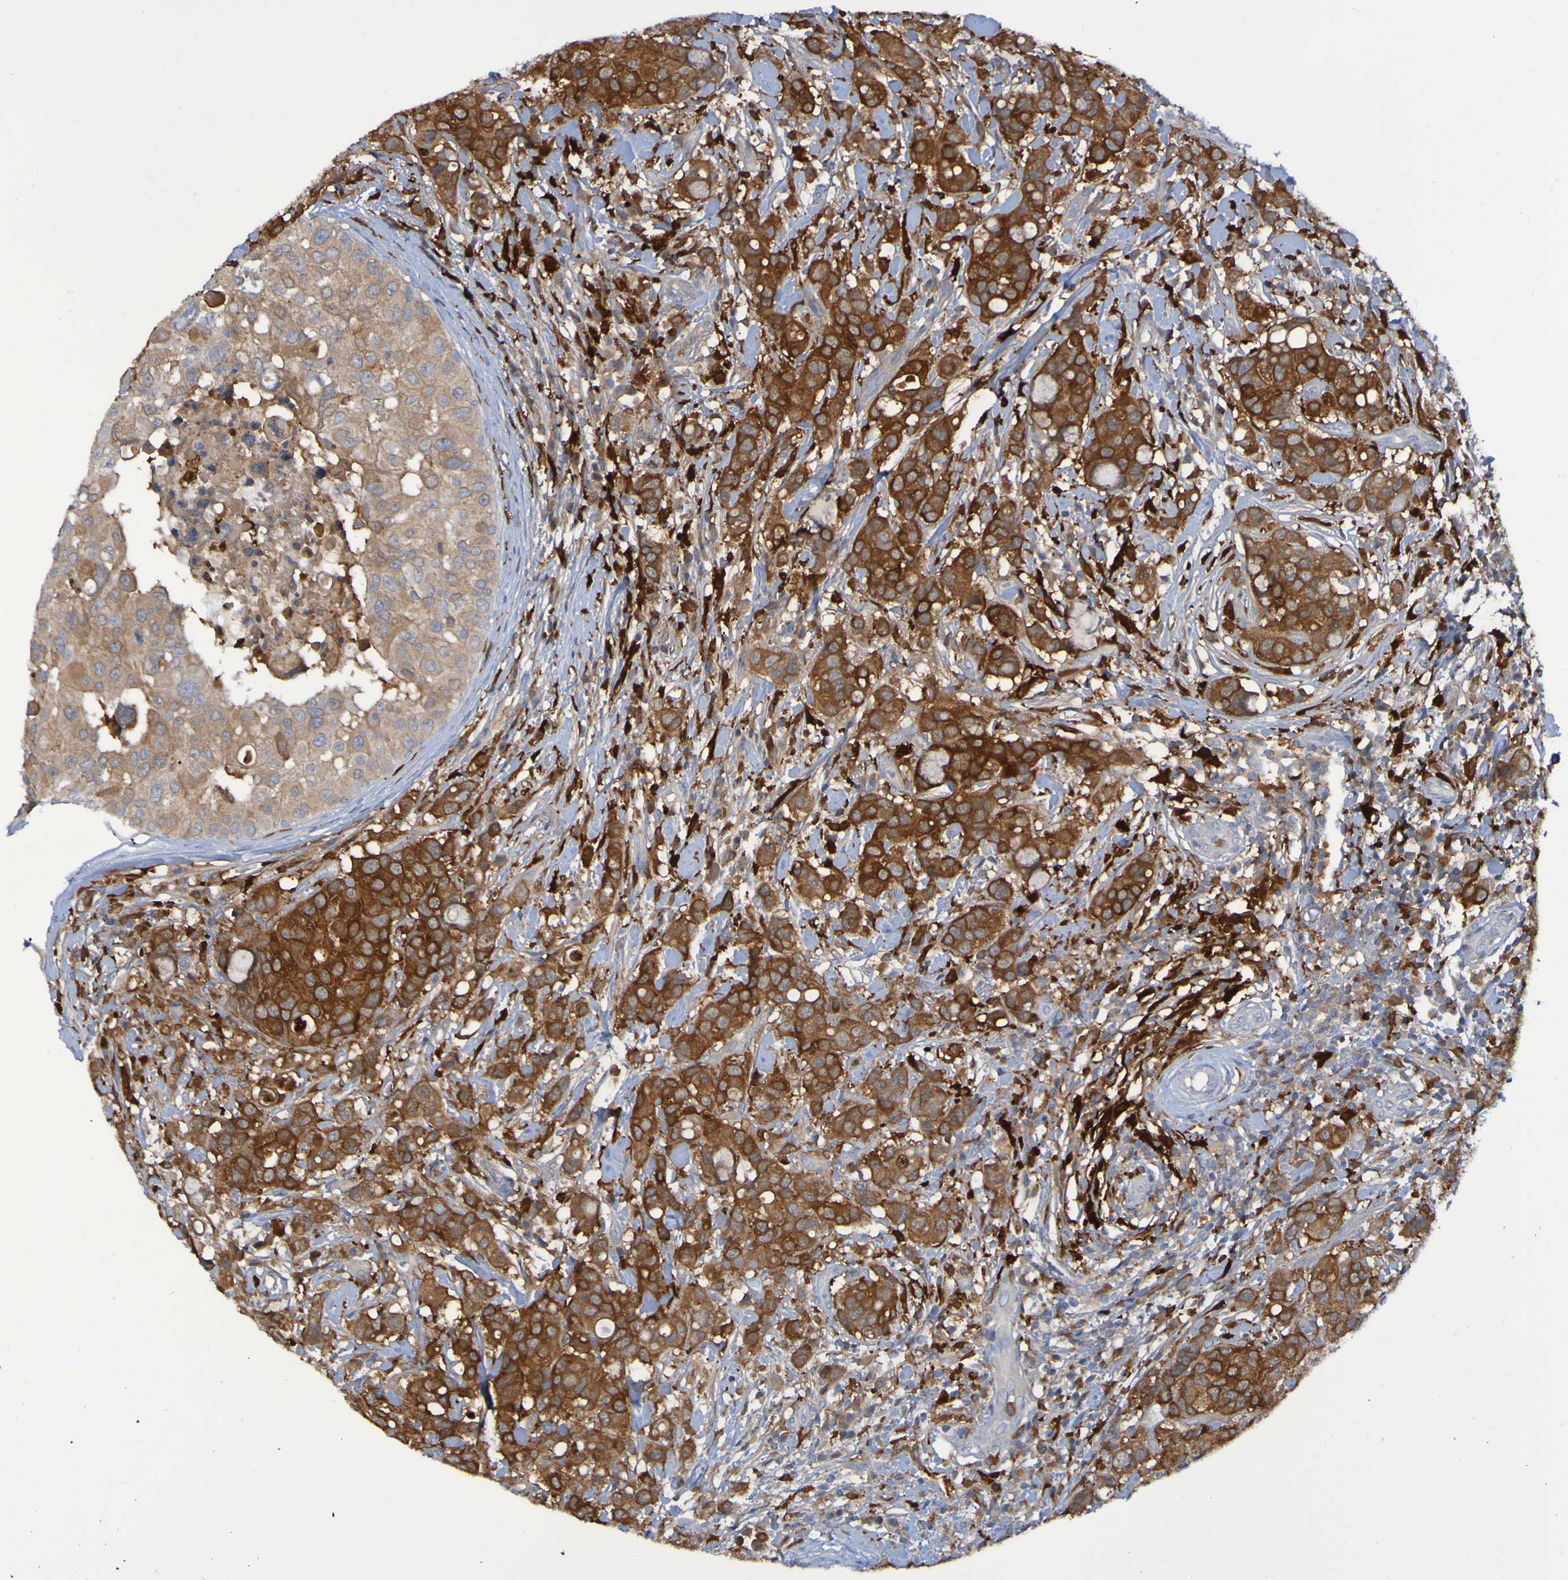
{"staining": {"intensity": "strong", "quantity": ">75%", "location": "cytoplasmic/membranous"}, "tissue": "breast cancer", "cell_type": "Tumor cells", "image_type": "cancer", "snomed": [{"axis": "morphology", "description": "Duct carcinoma"}, {"axis": "topography", "description": "Breast"}], "caption": "Brown immunohistochemical staining in breast intraductal carcinoma exhibits strong cytoplasmic/membranous positivity in about >75% of tumor cells.", "gene": "MPPE1", "patient": {"sex": "female", "age": 27}}